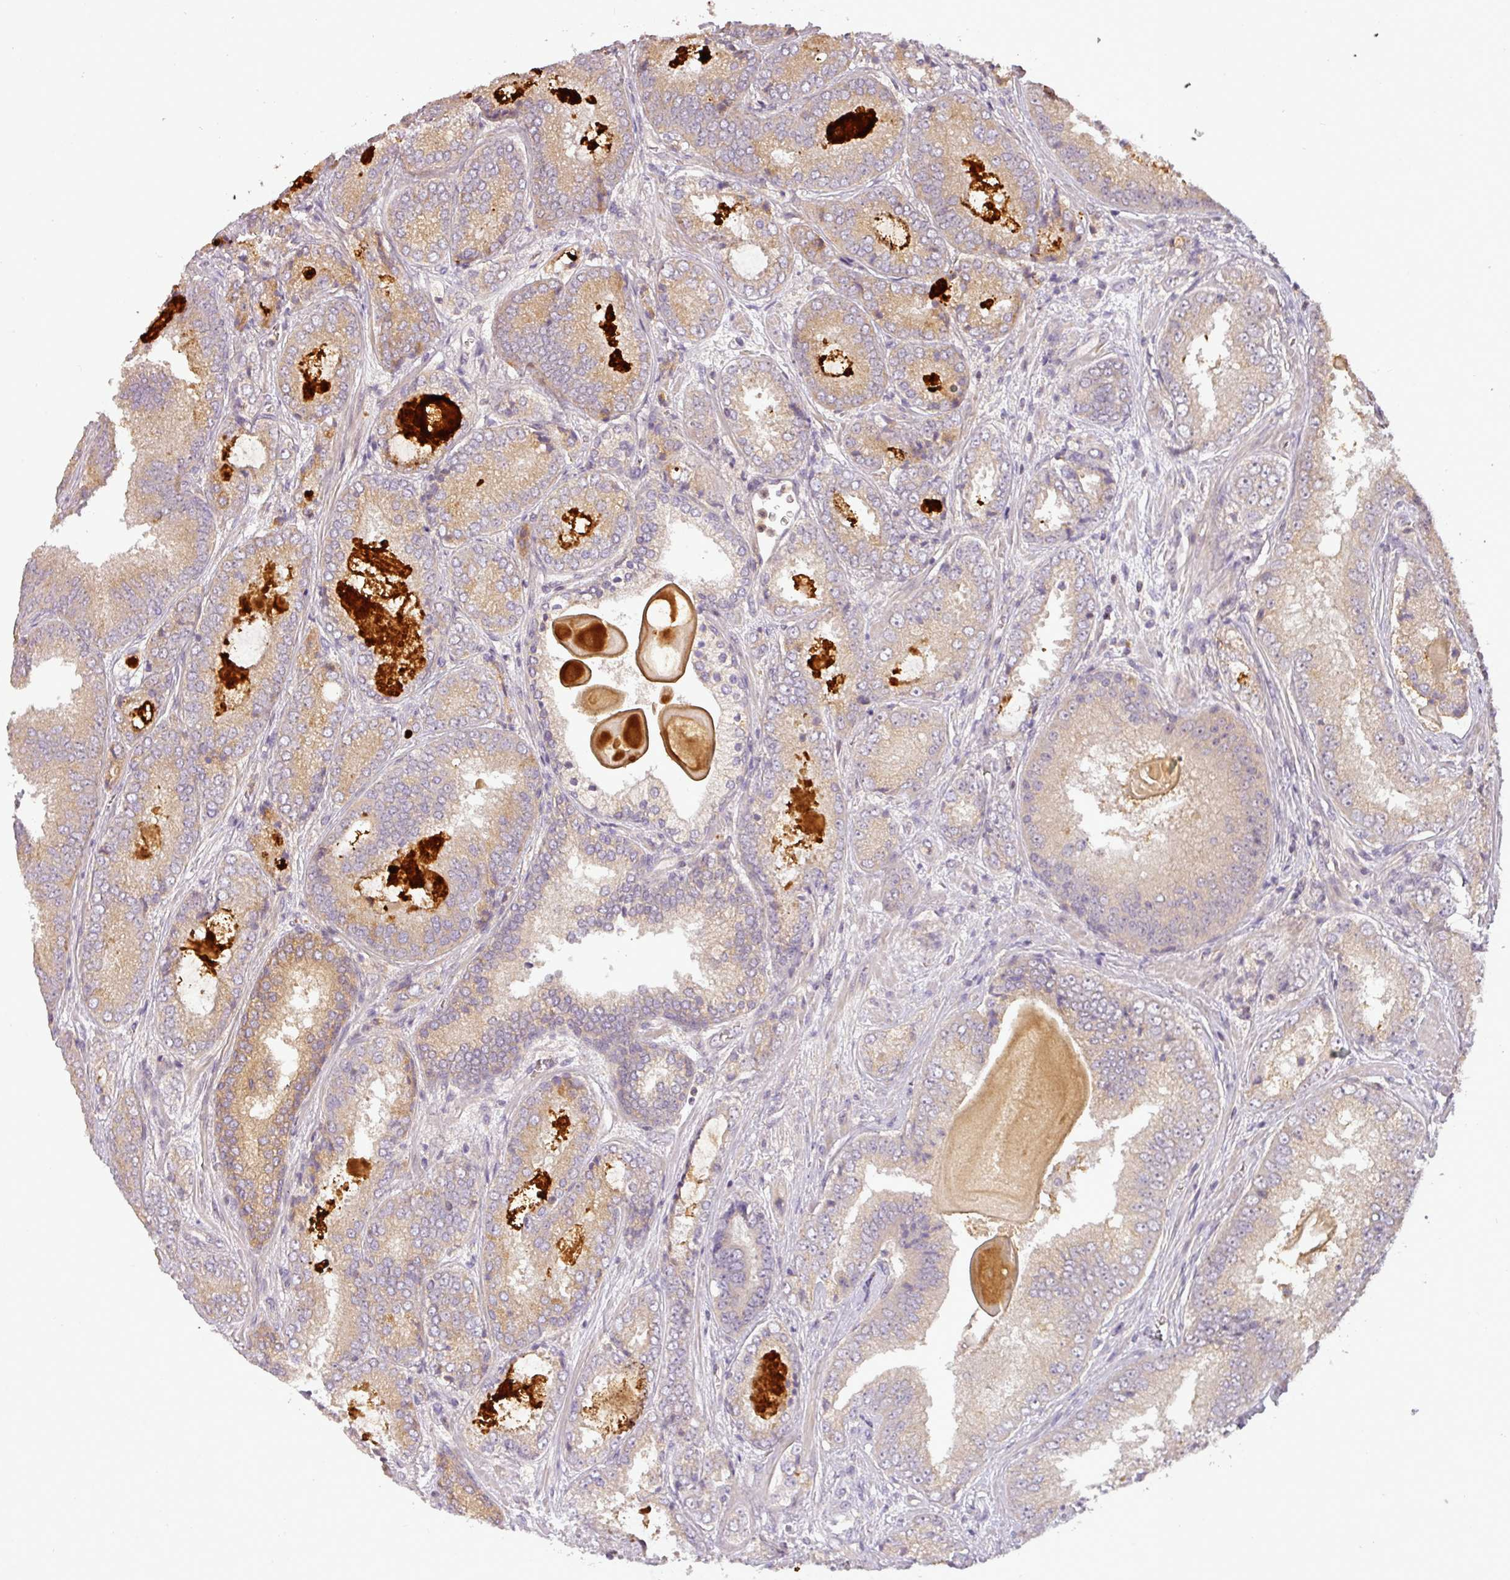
{"staining": {"intensity": "weak", "quantity": ">75%", "location": "cytoplasmic/membranous"}, "tissue": "prostate cancer", "cell_type": "Tumor cells", "image_type": "cancer", "snomed": [{"axis": "morphology", "description": "Adenocarcinoma, High grade"}, {"axis": "topography", "description": "Prostate"}], "caption": "This is an image of IHC staining of prostate adenocarcinoma (high-grade), which shows weak expression in the cytoplasmic/membranous of tumor cells.", "gene": "NIN", "patient": {"sex": "male", "age": 63}}